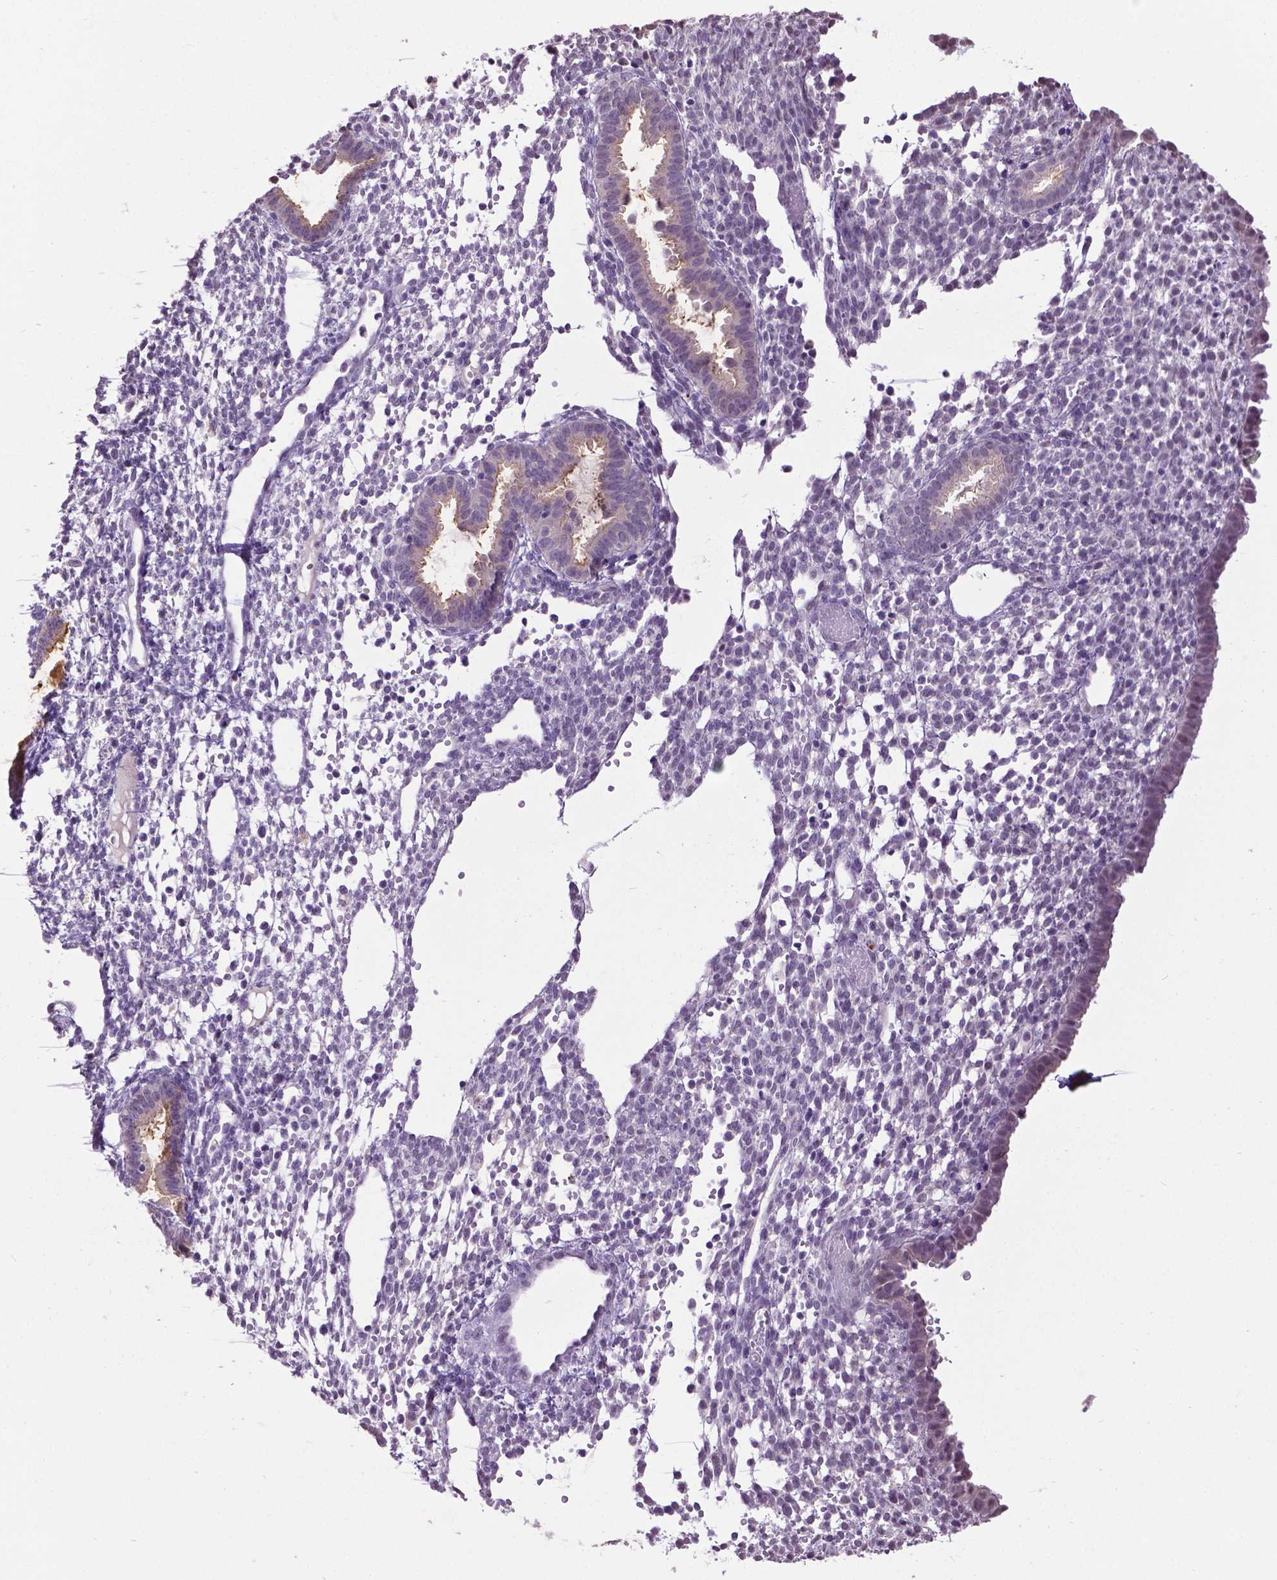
{"staining": {"intensity": "negative", "quantity": "none", "location": "none"}, "tissue": "endometrium", "cell_type": "Cells in endometrial stroma", "image_type": "normal", "snomed": [{"axis": "morphology", "description": "Normal tissue, NOS"}, {"axis": "topography", "description": "Endometrium"}], "caption": "There is no significant staining in cells in endometrial stroma of endometrium. Nuclei are stained in blue.", "gene": "CPM", "patient": {"sex": "female", "age": 36}}